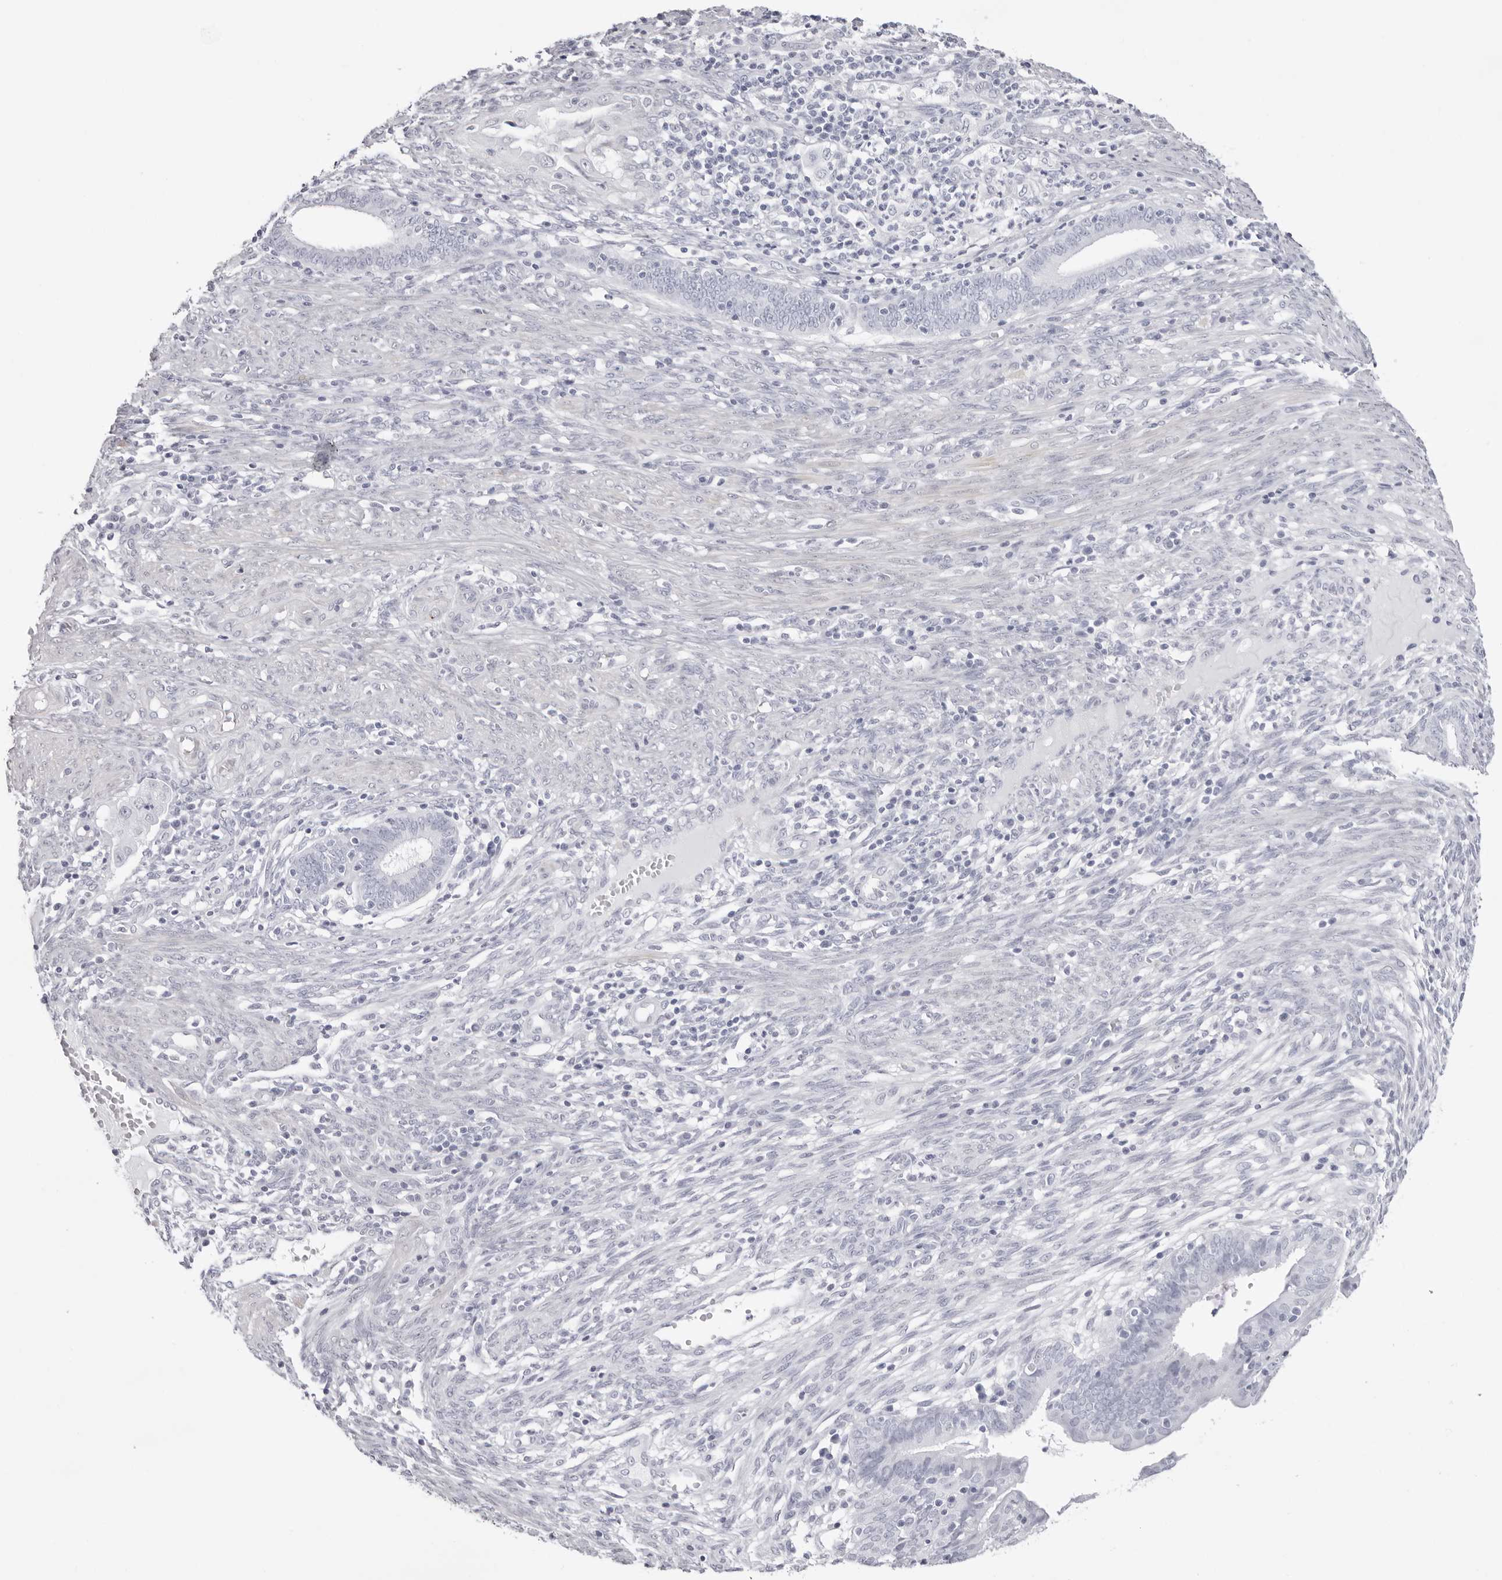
{"staining": {"intensity": "negative", "quantity": "none", "location": "none"}, "tissue": "endometrial cancer", "cell_type": "Tumor cells", "image_type": "cancer", "snomed": [{"axis": "morphology", "description": "Adenocarcinoma, NOS"}, {"axis": "topography", "description": "Endometrium"}], "caption": "The immunohistochemistry histopathology image has no significant expression in tumor cells of endometrial adenocarcinoma tissue. The staining was performed using DAB (3,3'-diaminobenzidine) to visualize the protein expression in brown, while the nuclei were stained in blue with hematoxylin (Magnification: 20x).", "gene": "INSL3", "patient": {"sex": "female", "age": 51}}